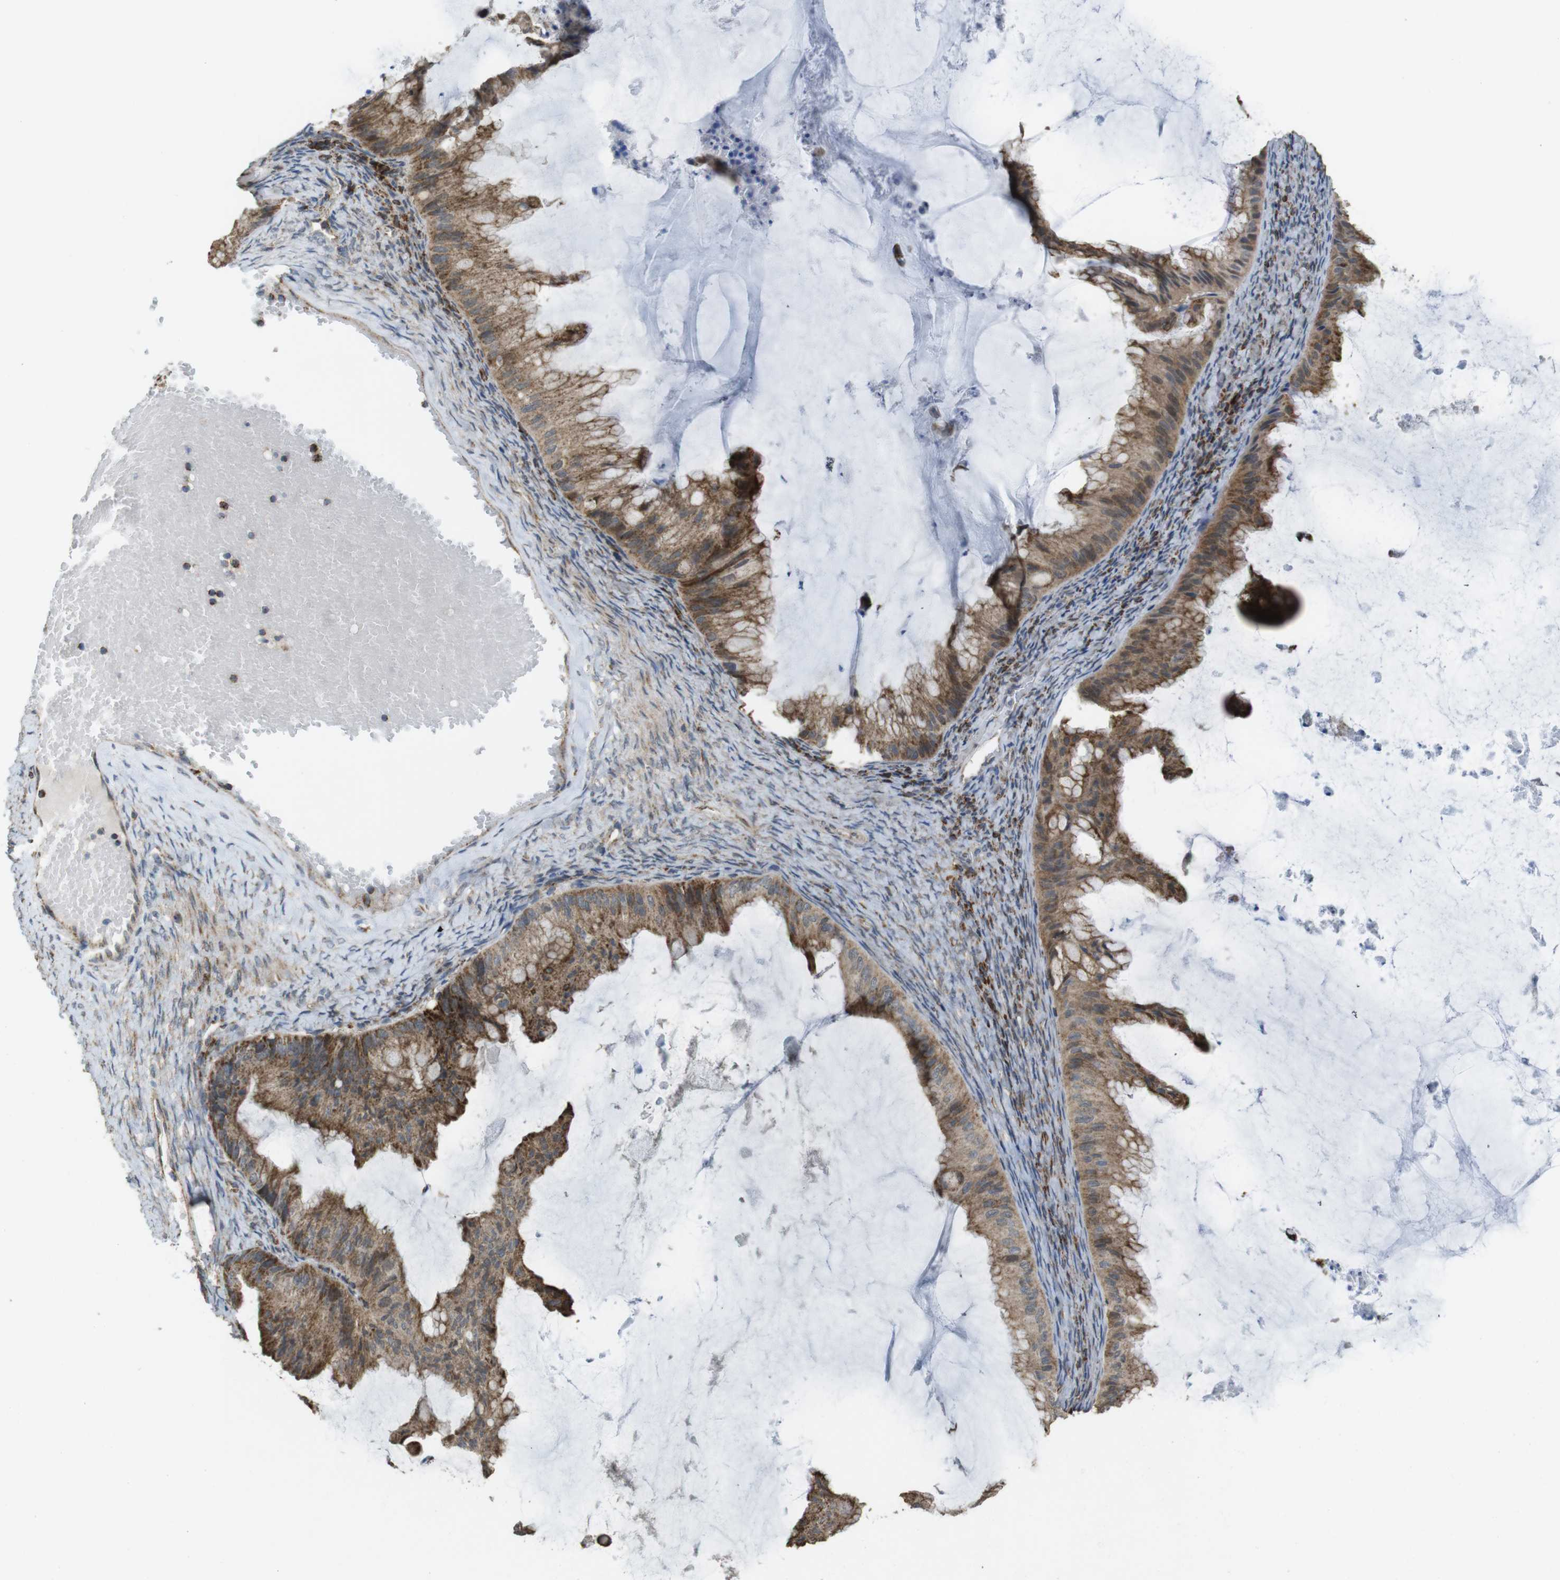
{"staining": {"intensity": "moderate", "quantity": ">75%", "location": "cytoplasmic/membranous"}, "tissue": "ovarian cancer", "cell_type": "Tumor cells", "image_type": "cancer", "snomed": [{"axis": "morphology", "description": "Cystadenocarcinoma, mucinous, NOS"}, {"axis": "topography", "description": "Ovary"}], "caption": "Brown immunohistochemical staining in human ovarian cancer shows moderate cytoplasmic/membranous expression in approximately >75% of tumor cells. The protein of interest is stained brown, and the nuclei are stained in blue (DAB (3,3'-diaminobenzidine) IHC with brightfield microscopy, high magnification).", "gene": "CALHM2", "patient": {"sex": "female", "age": 61}}